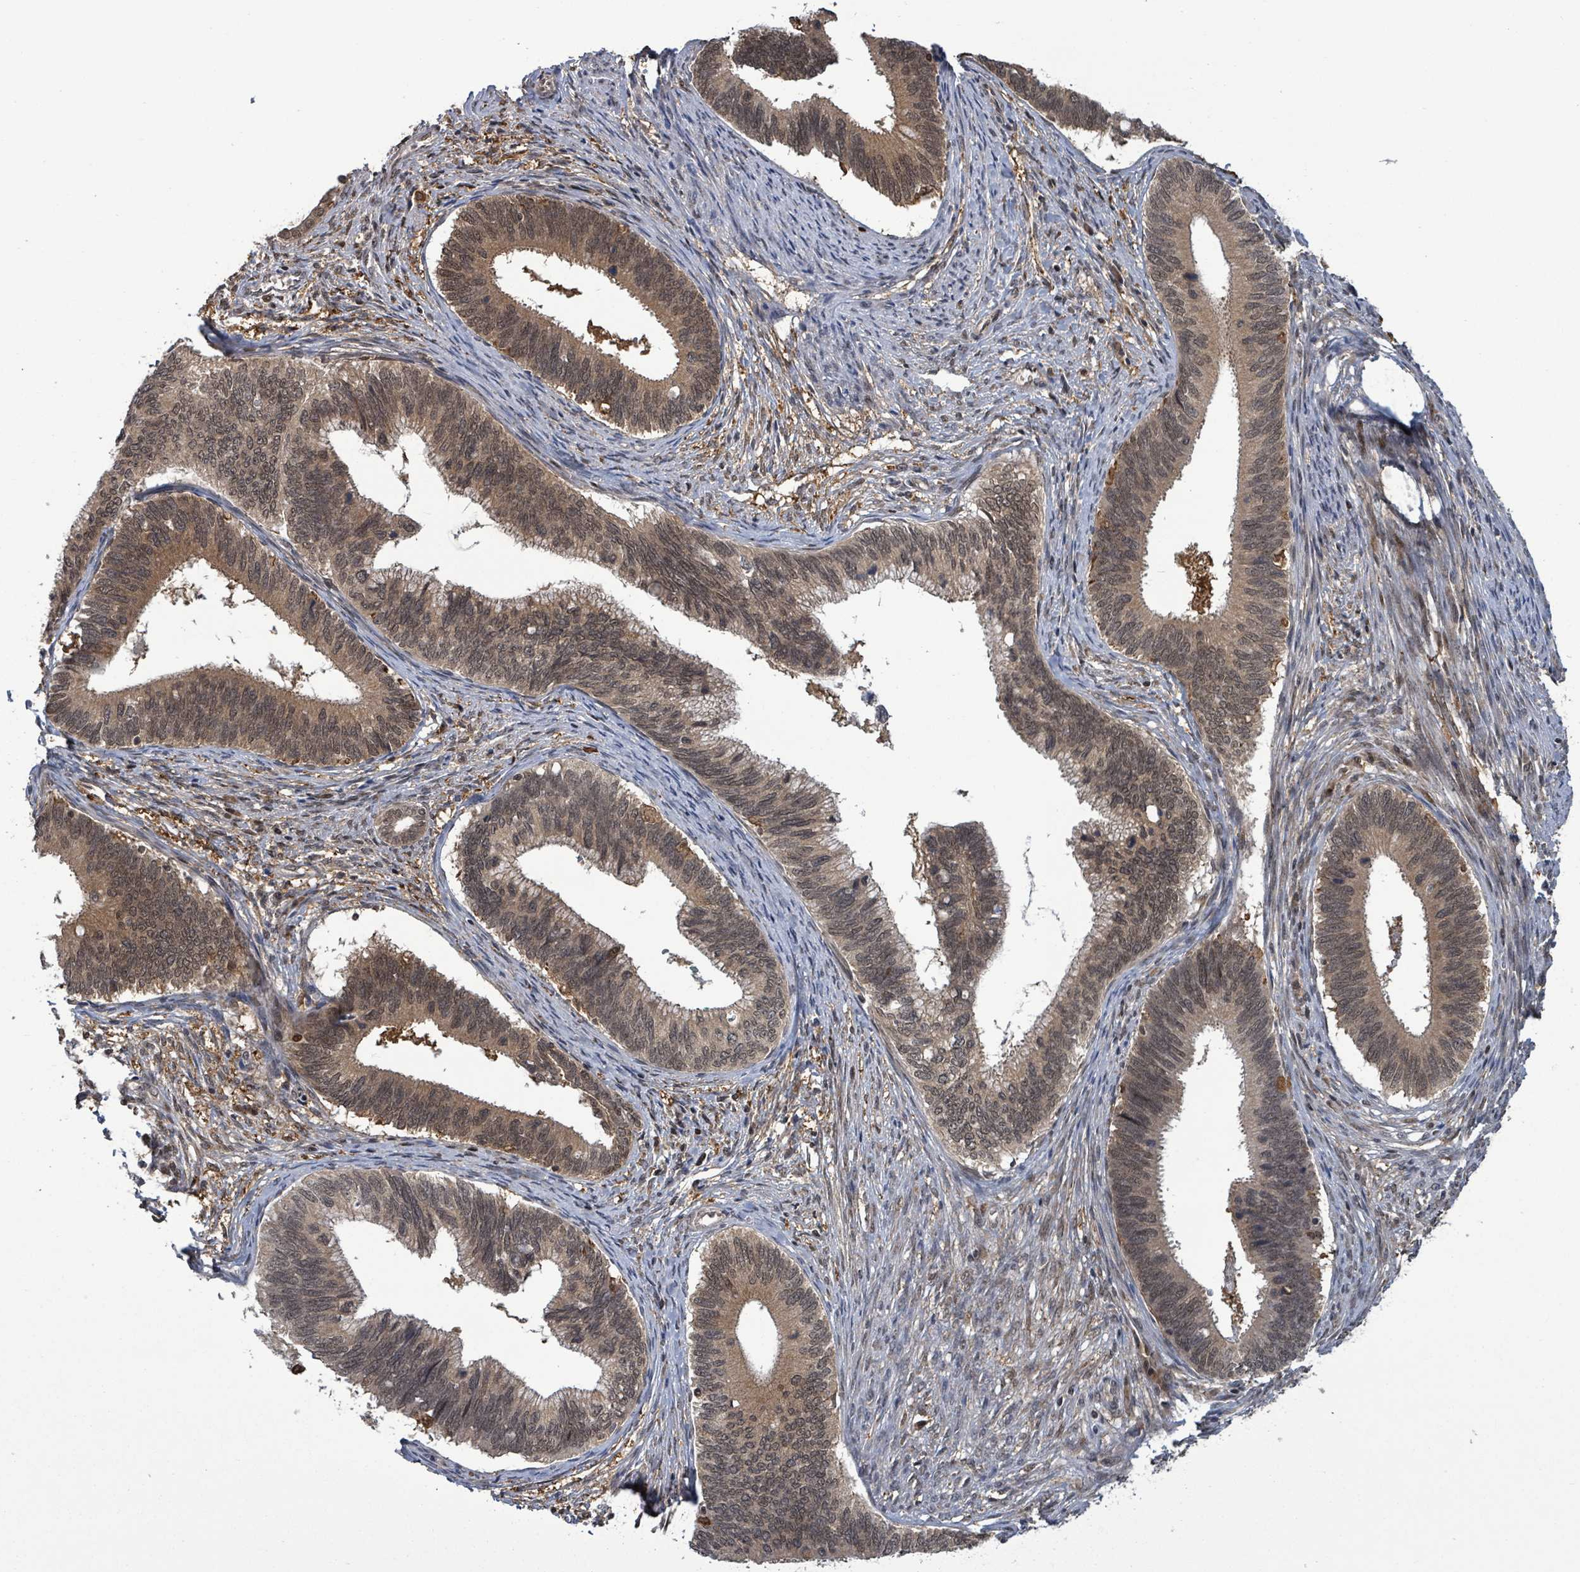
{"staining": {"intensity": "moderate", "quantity": ">75%", "location": "cytoplasmic/membranous,nuclear"}, "tissue": "cervical cancer", "cell_type": "Tumor cells", "image_type": "cancer", "snomed": [{"axis": "morphology", "description": "Adenocarcinoma, NOS"}, {"axis": "topography", "description": "Cervix"}], "caption": "Immunohistochemical staining of human cervical adenocarcinoma displays medium levels of moderate cytoplasmic/membranous and nuclear positivity in approximately >75% of tumor cells.", "gene": "FBXO6", "patient": {"sex": "female", "age": 42}}